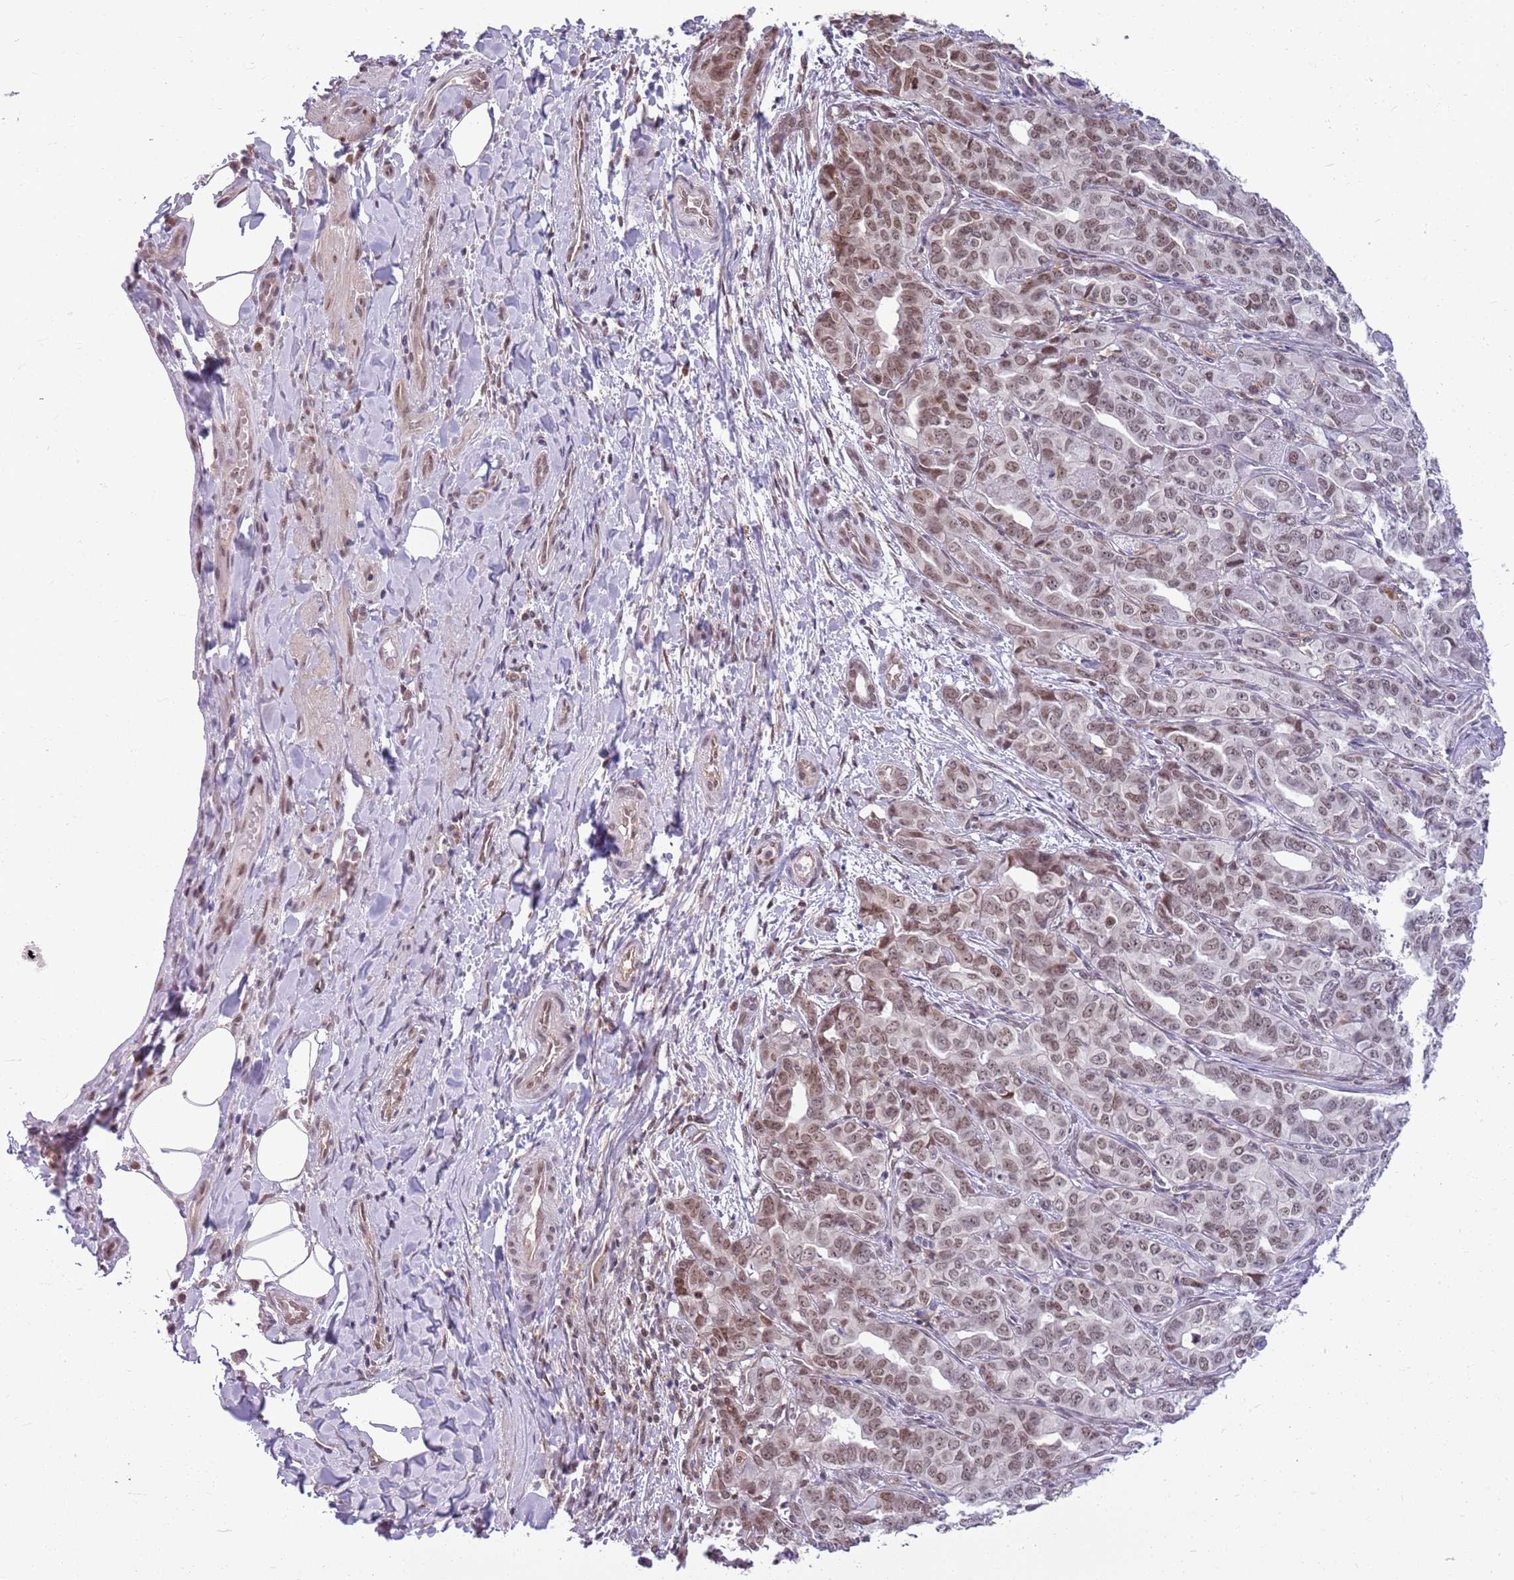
{"staining": {"intensity": "moderate", "quantity": "25%-75%", "location": "nuclear"}, "tissue": "liver cancer", "cell_type": "Tumor cells", "image_type": "cancer", "snomed": [{"axis": "morphology", "description": "Cholangiocarcinoma"}, {"axis": "topography", "description": "Liver"}], "caption": "IHC (DAB) staining of liver cholangiocarcinoma displays moderate nuclear protein expression in about 25%-75% of tumor cells.", "gene": "DHX32", "patient": {"sex": "male", "age": 59}}